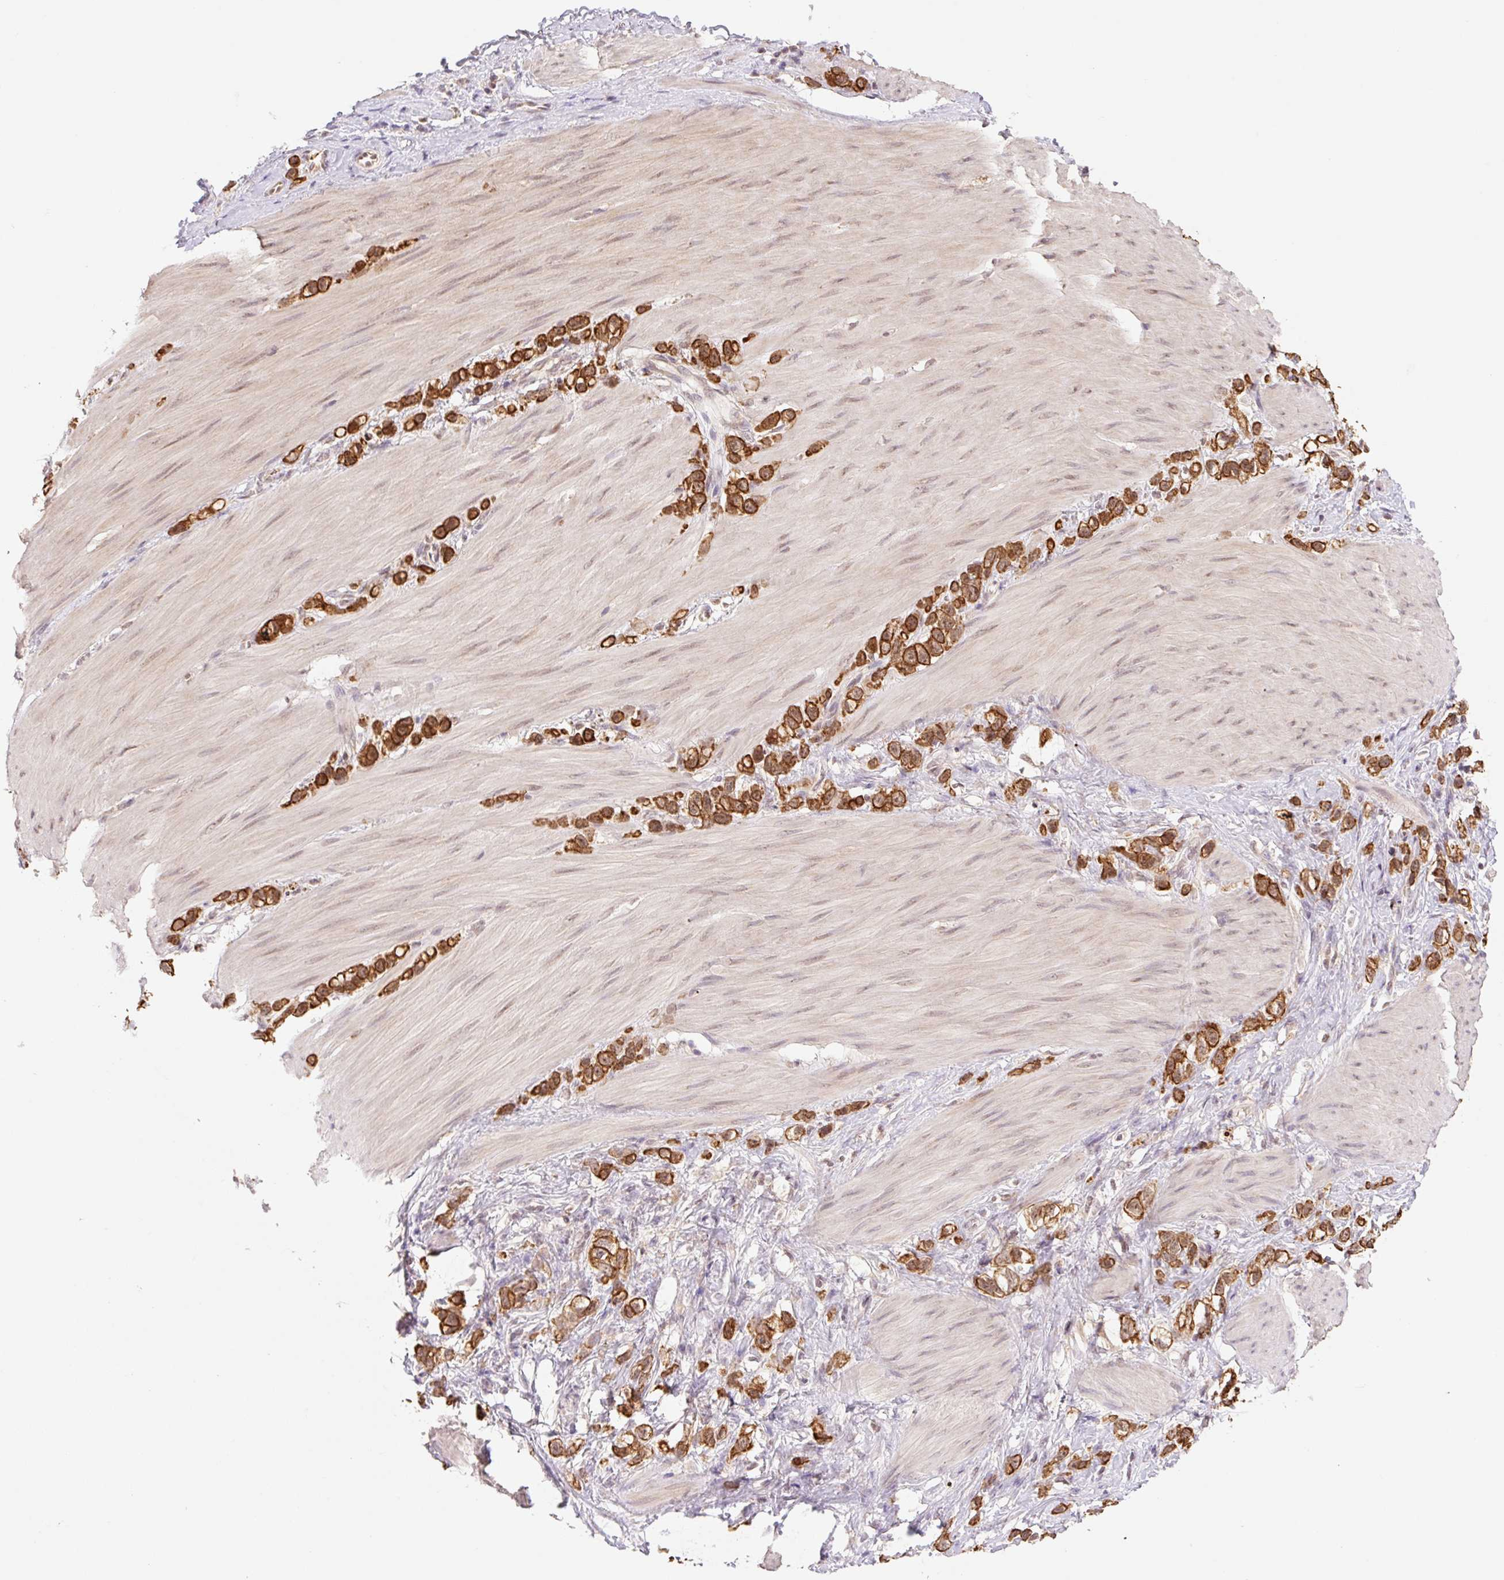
{"staining": {"intensity": "strong", "quantity": ">75%", "location": "cytoplasmic/membranous"}, "tissue": "stomach cancer", "cell_type": "Tumor cells", "image_type": "cancer", "snomed": [{"axis": "morphology", "description": "Adenocarcinoma, NOS"}, {"axis": "topography", "description": "Stomach"}], "caption": "The micrograph displays immunohistochemical staining of stomach cancer (adenocarcinoma). There is strong cytoplasmic/membranous expression is present in approximately >75% of tumor cells.", "gene": "YJU2B", "patient": {"sex": "female", "age": 65}}